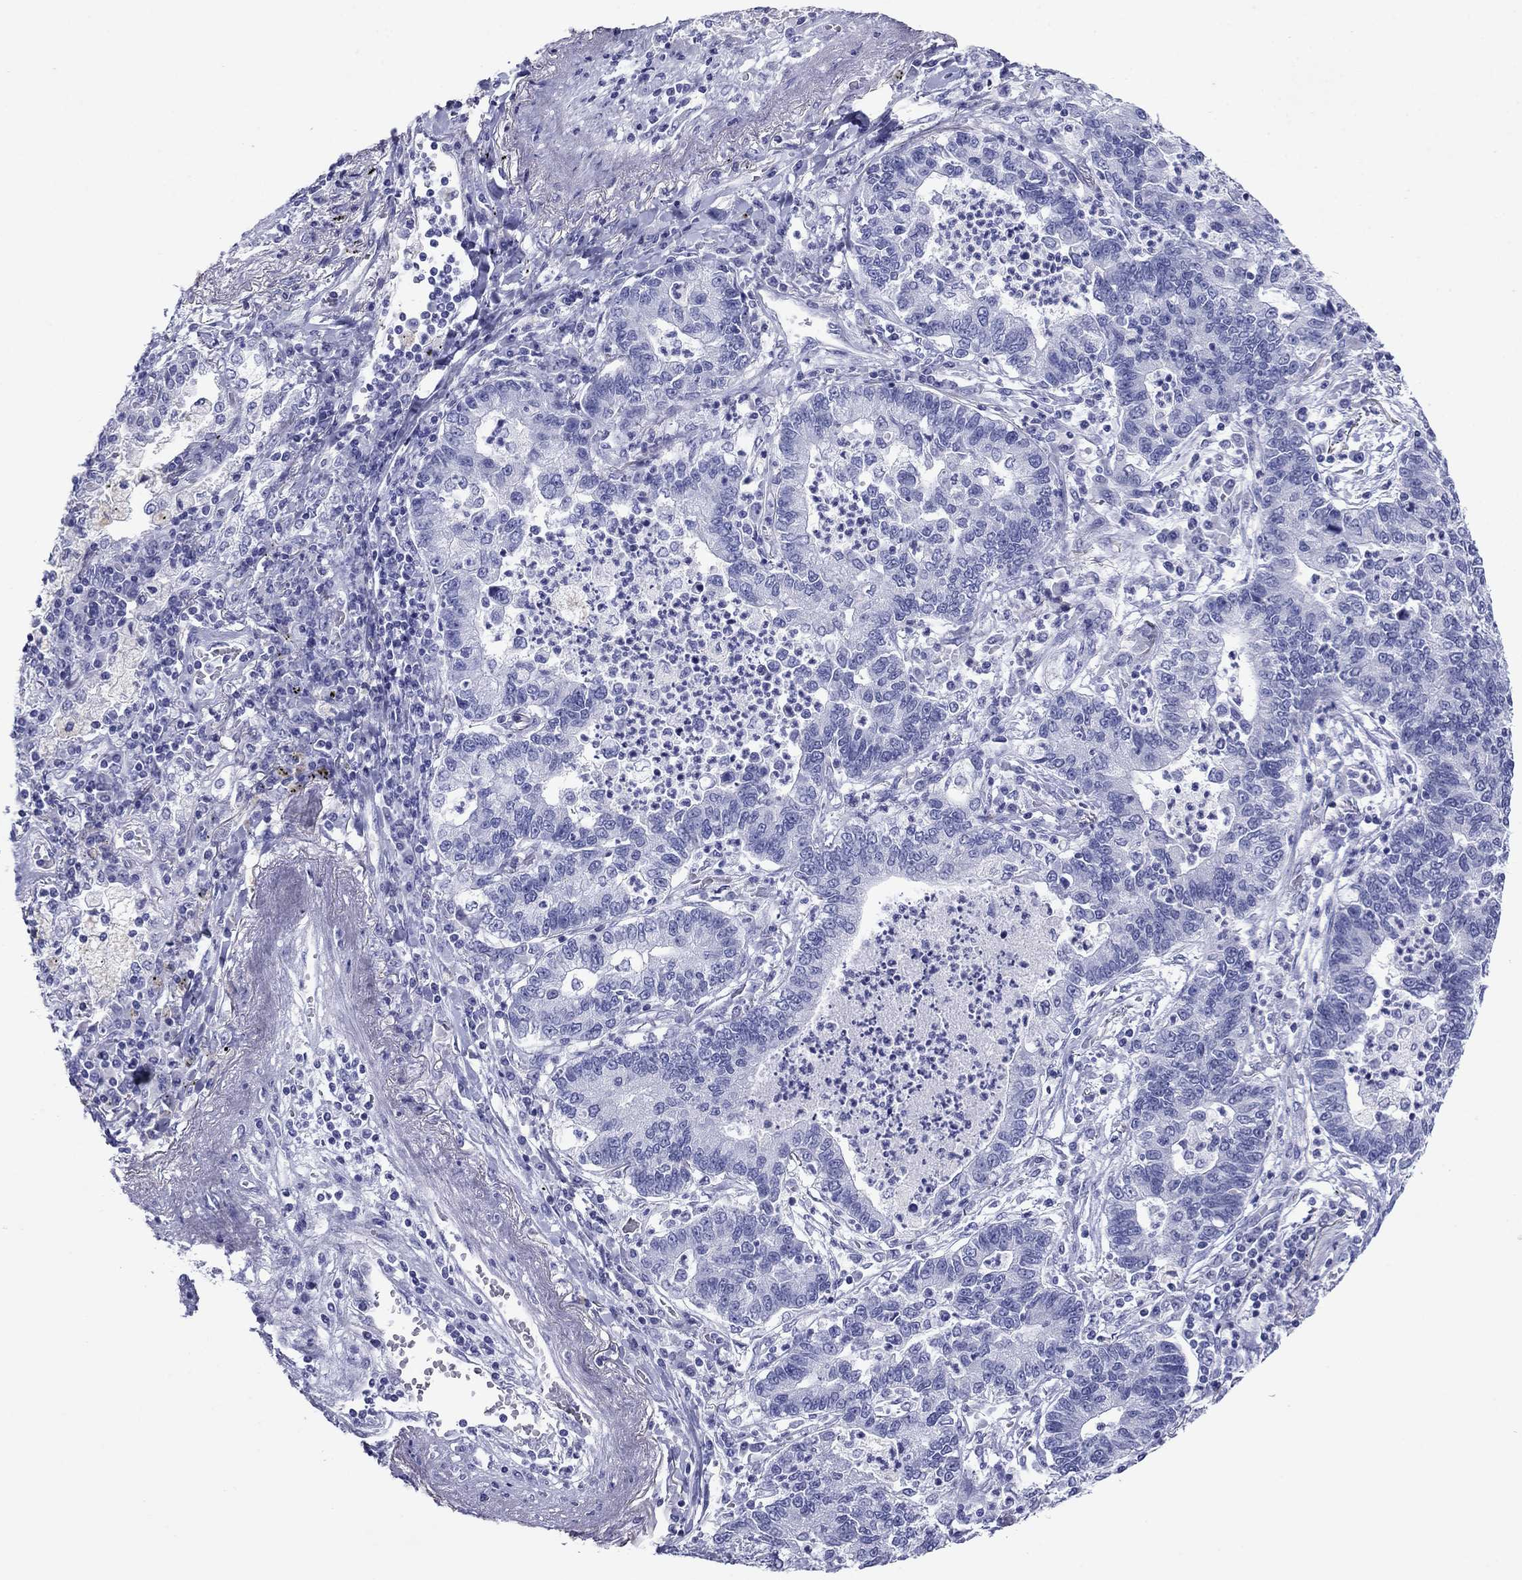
{"staining": {"intensity": "negative", "quantity": "none", "location": "none"}, "tissue": "lung cancer", "cell_type": "Tumor cells", "image_type": "cancer", "snomed": [{"axis": "morphology", "description": "Adenocarcinoma, NOS"}, {"axis": "topography", "description": "Lung"}], "caption": "Tumor cells show no significant staining in lung adenocarcinoma.", "gene": "ATP4A", "patient": {"sex": "female", "age": 57}}